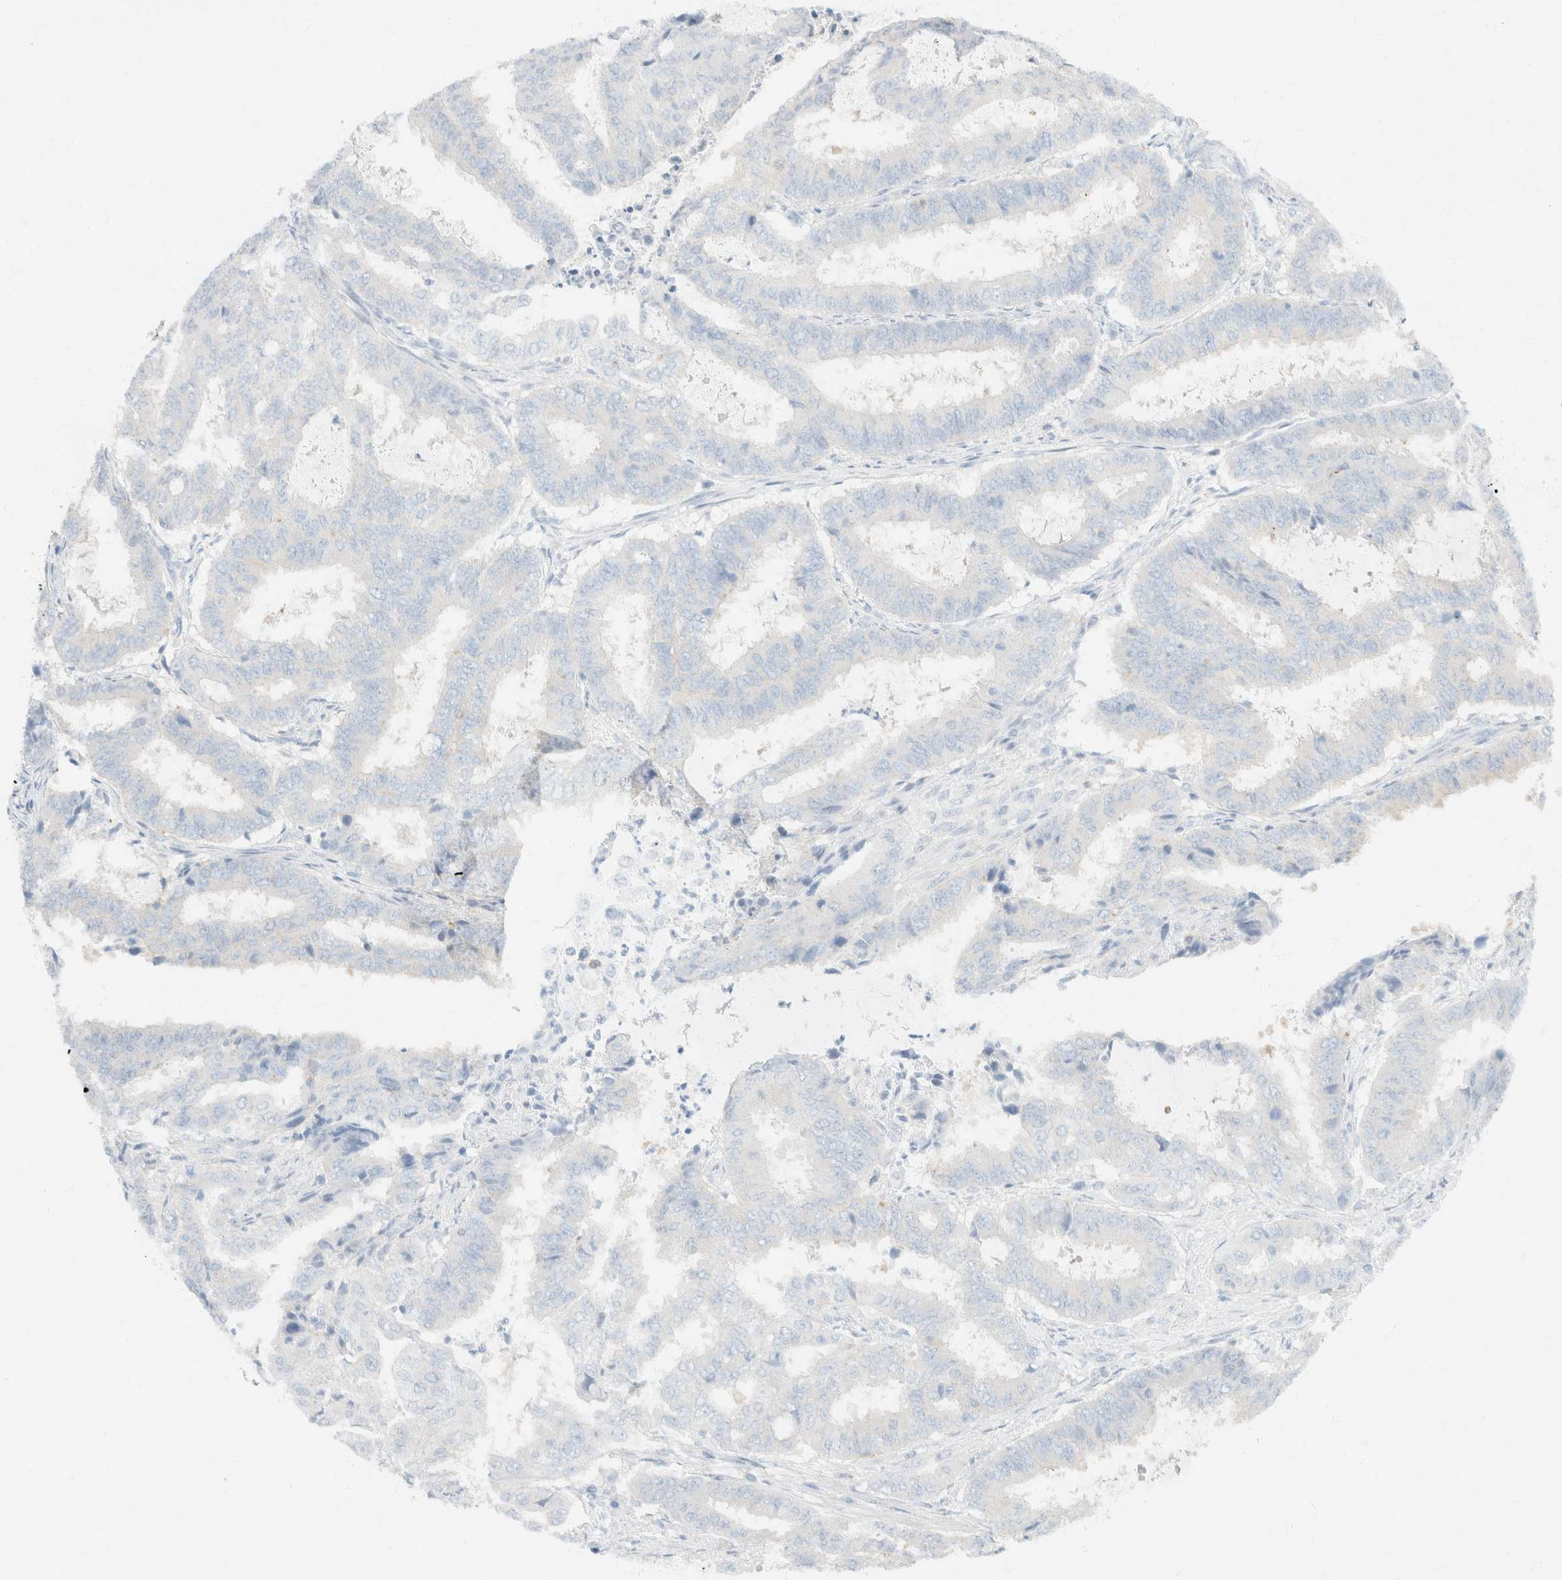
{"staining": {"intensity": "negative", "quantity": "none", "location": "none"}, "tissue": "endometrial cancer", "cell_type": "Tumor cells", "image_type": "cancer", "snomed": [{"axis": "morphology", "description": "Adenocarcinoma, NOS"}, {"axis": "topography", "description": "Endometrium"}], "caption": "The IHC histopathology image has no significant positivity in tumor cells of endometrial cancer tissue. (Immunohistochemistry, brightfield microscopy, high magnification).", "gene": "SH3GLB2", "patient": {"sex": "female", "age": 51}}